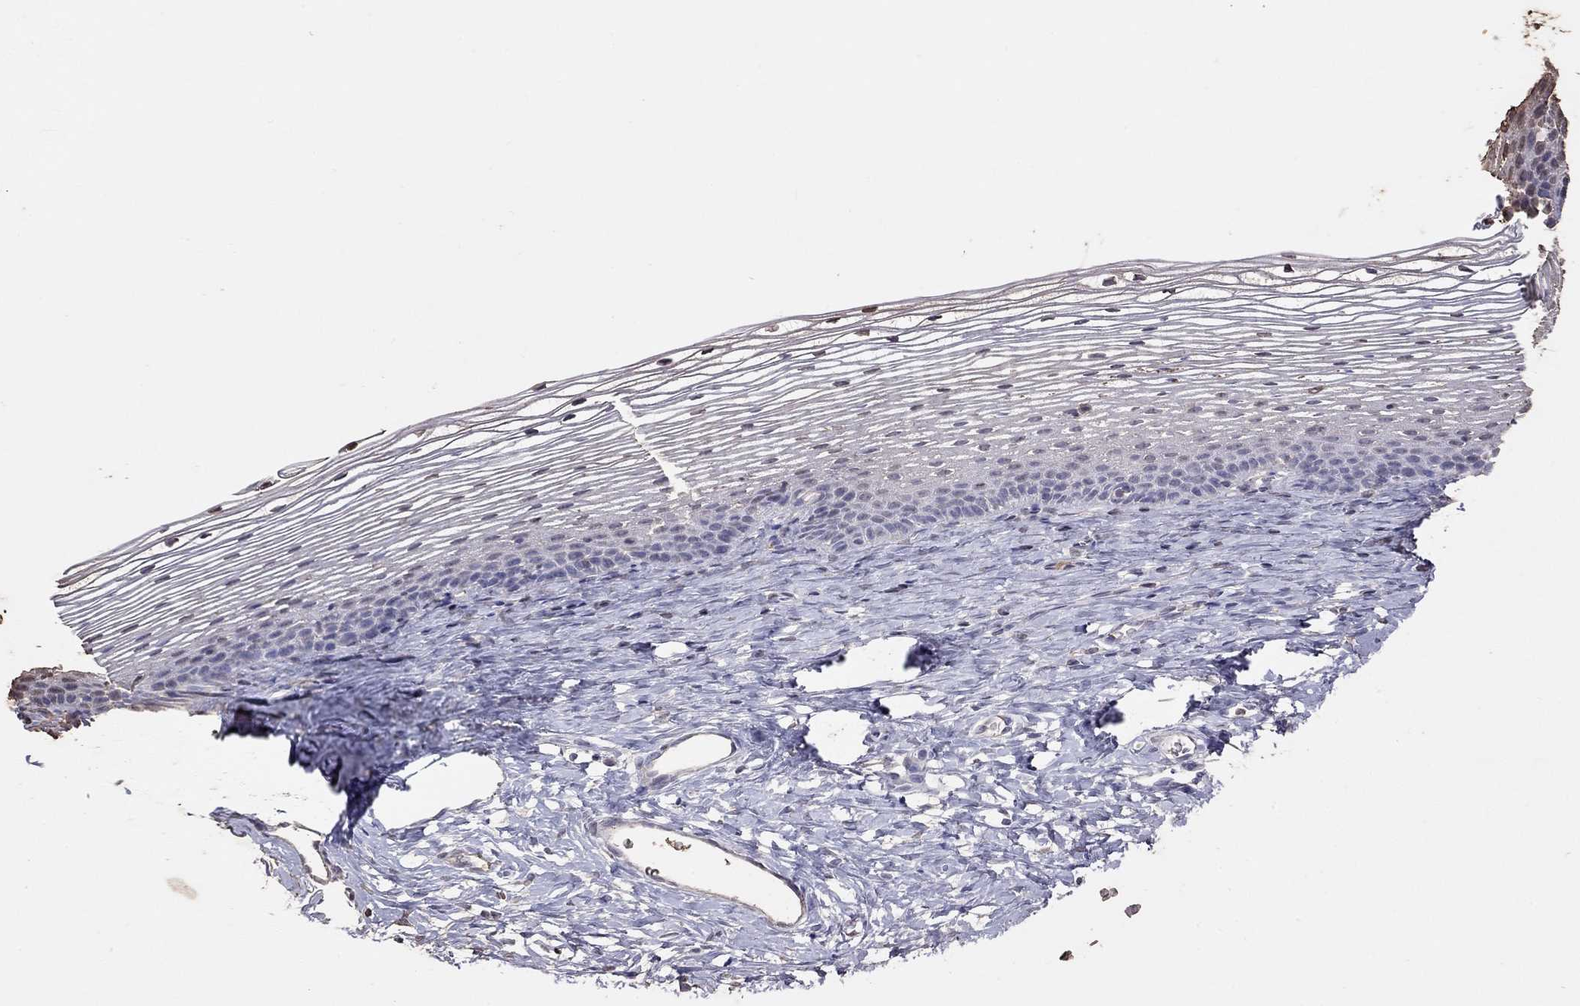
{"staining": {"intensity": "negative", "quantity": "none", "location": "none"}, "tissue": "cervix", "cell_type": "Glandular cells", "image_type": "normal", "snomed": [{"axis": "morphology", "description": "Normal tissue, NOS"}, {"axis": "topography", "description": "Cervix"}], "caption": "Immunohistochemistry of benign human cervix reveals no staining in glandular cells.", "gene": "SUN3", "patient": {"sex": "female", "age": 39}}